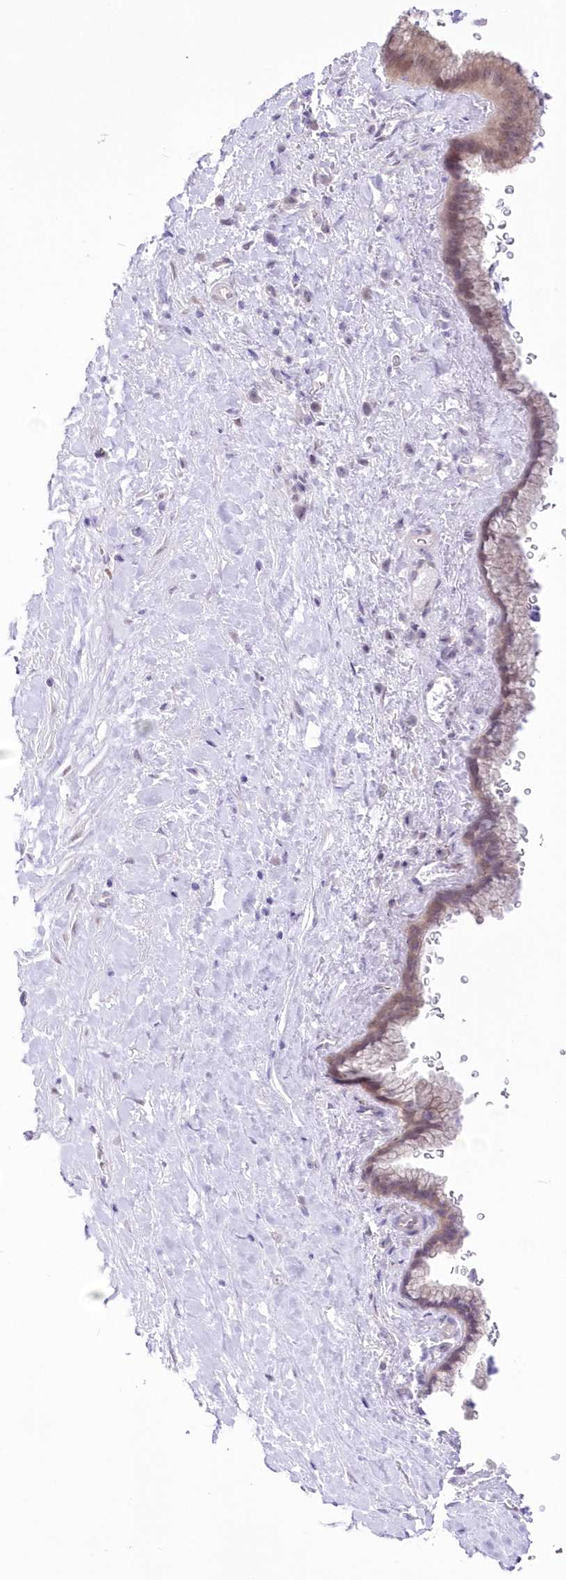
{"staining": {"intensity": "weak", "quantity": "25%-75%", "location": "cytoplasmic/membranous"}, "tissue": "pancreatic cancer", "cell_type": "Tumor cells", "image_type": "cancer", "snomed": [{"axis": "morphology", "description": "Adenocarcinoma, NOS"}, {"axis": "topography", "description": "Pancreas"}], "caption": "Approximately 25%-75% of tumor cells in pancreatic cancer (adenocarcinoma) show weak cytoplasmic/membranous protein expression as visualized by brown immunohistochemical staining.", "gene": "UBA6", "patient": {"sex": "male", "age": 75}}